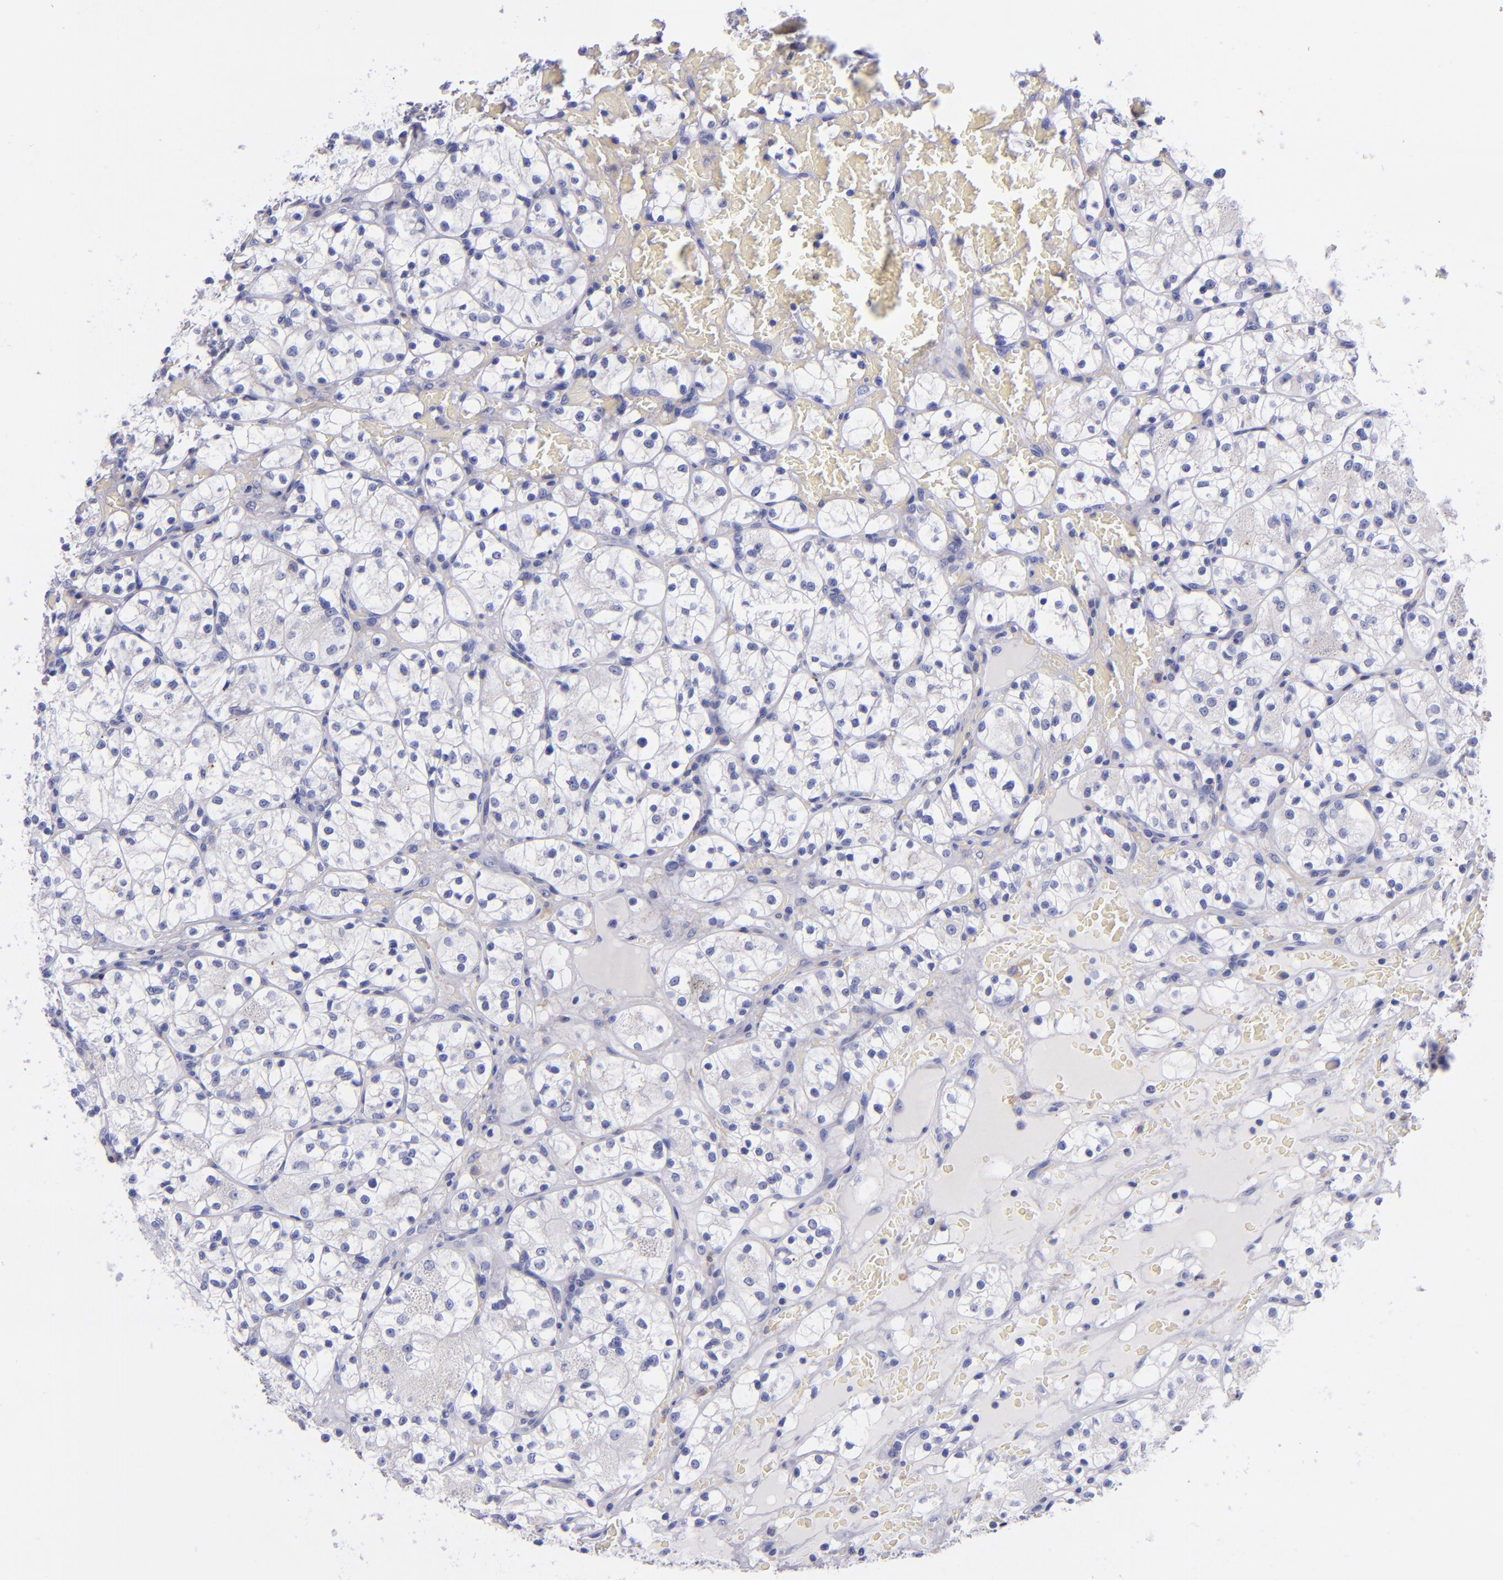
{"staining": {"intensity": "negative", "quantity": "none", "location": "none"}, "tissue": "renal cancer", "cell_type": "Tumor cells", "image_type": "cancer", "snomed": [{"axis": "morphology", "description": "Adenocarcinoma, NOS"}, {"axis": "topography", "description": "Kidney"}], "caption": "A high-resolution micrograph shows immunohistochemistry (IHC) staining of renal adenocarcinoma, which shows no significant expression in tumor cells. (DAB IHC with hematoxylin counter stain).", "gene": "IVL", "patient": {"sex": "female", "age": 60}}